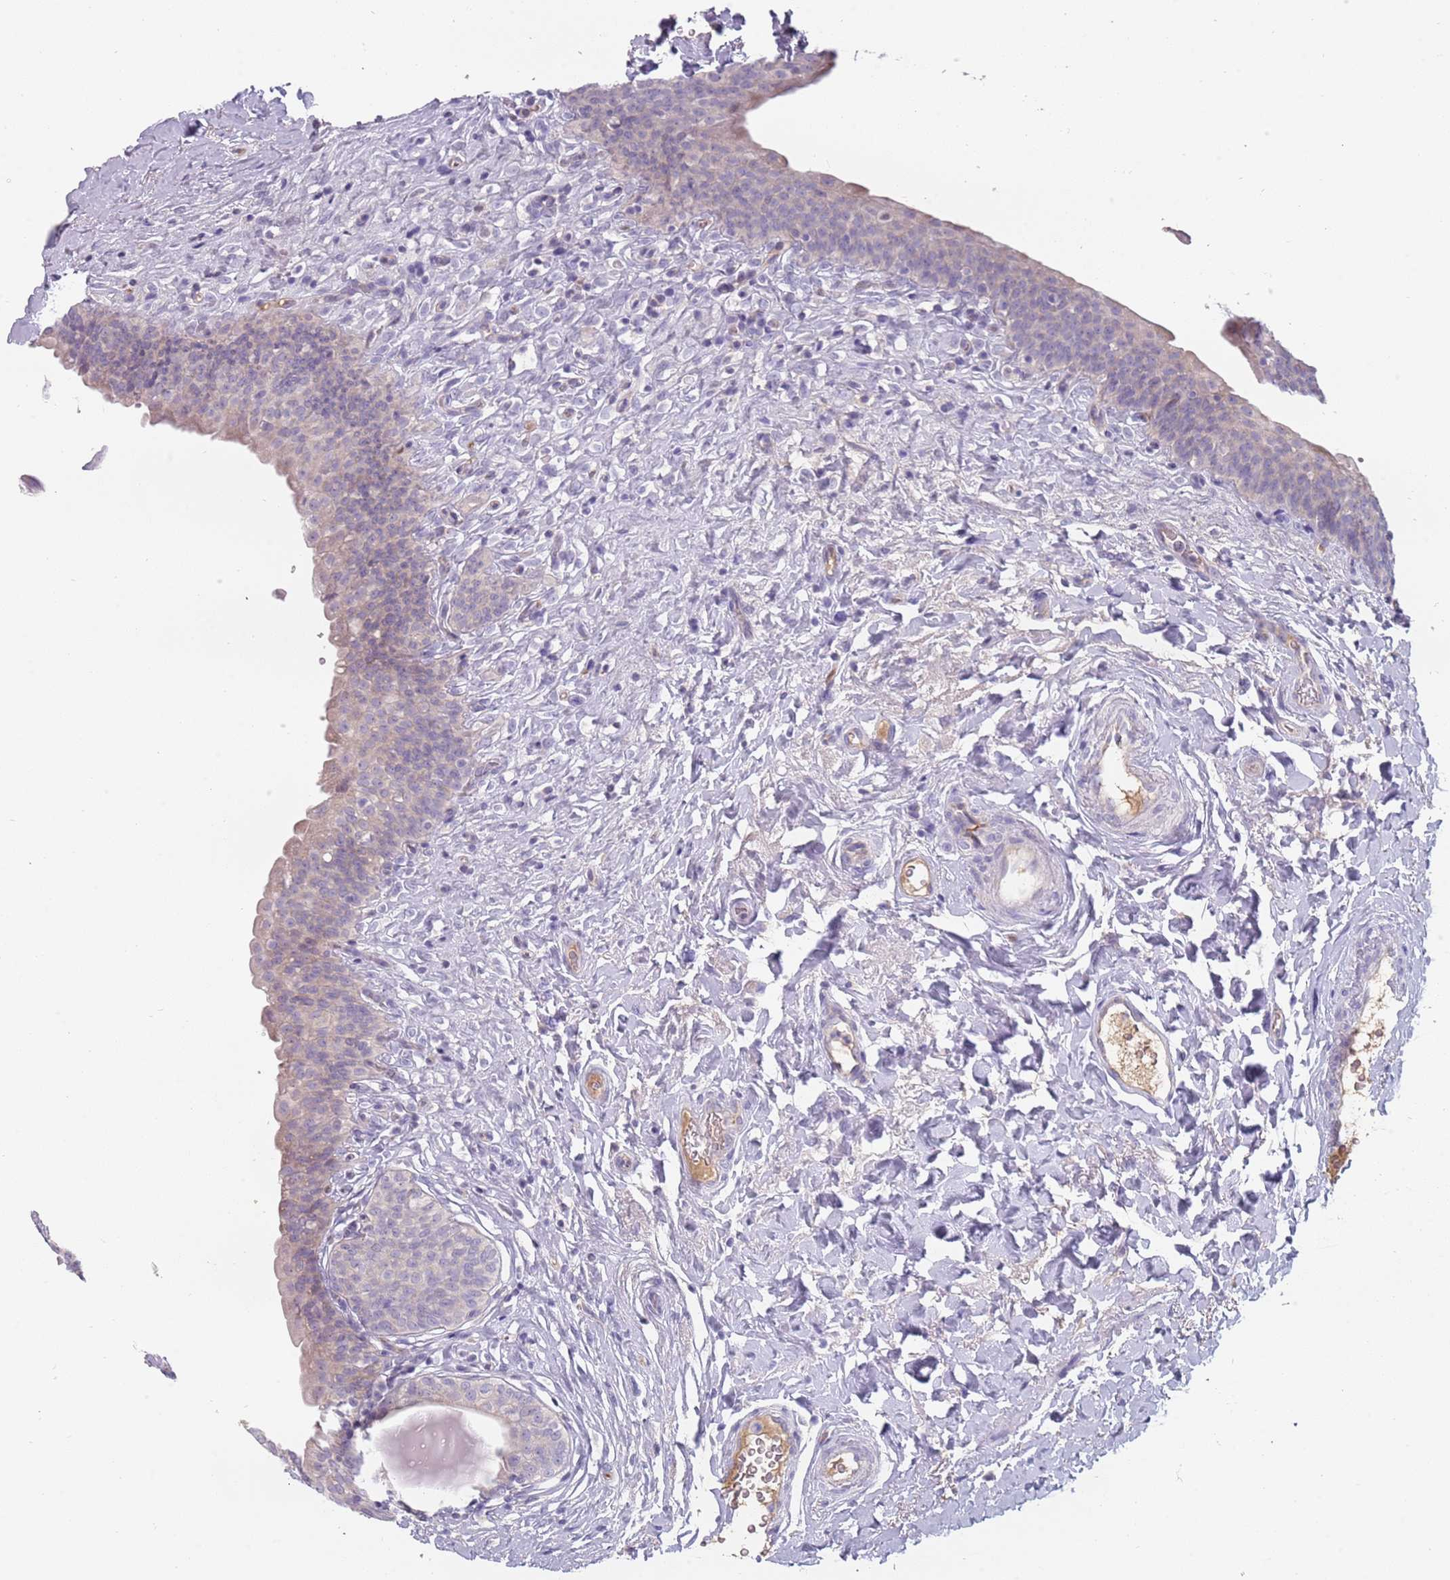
{"staining": {"intensity": "weak", "quantity": "<25%", "location": "cytoplasmic/membranous"}, "tissue": "urinary bladder", "cell_type": "Urothelial cells", "image_type": "normal", "snomed": [{"axis": "morphology", "description": "Normal tissue, NOS"}, {"axis": "topography", "description": "Urinary bladder"}], "caption": "Image shows no significant protein expression in urothelial cells of benign urinary bladder. The staining is performed using DAB brown chromogen with nuclei counter-stained in using hematoxylin.", "gene": "DDX4", "patient": {"sex": "male", "age": 83}}